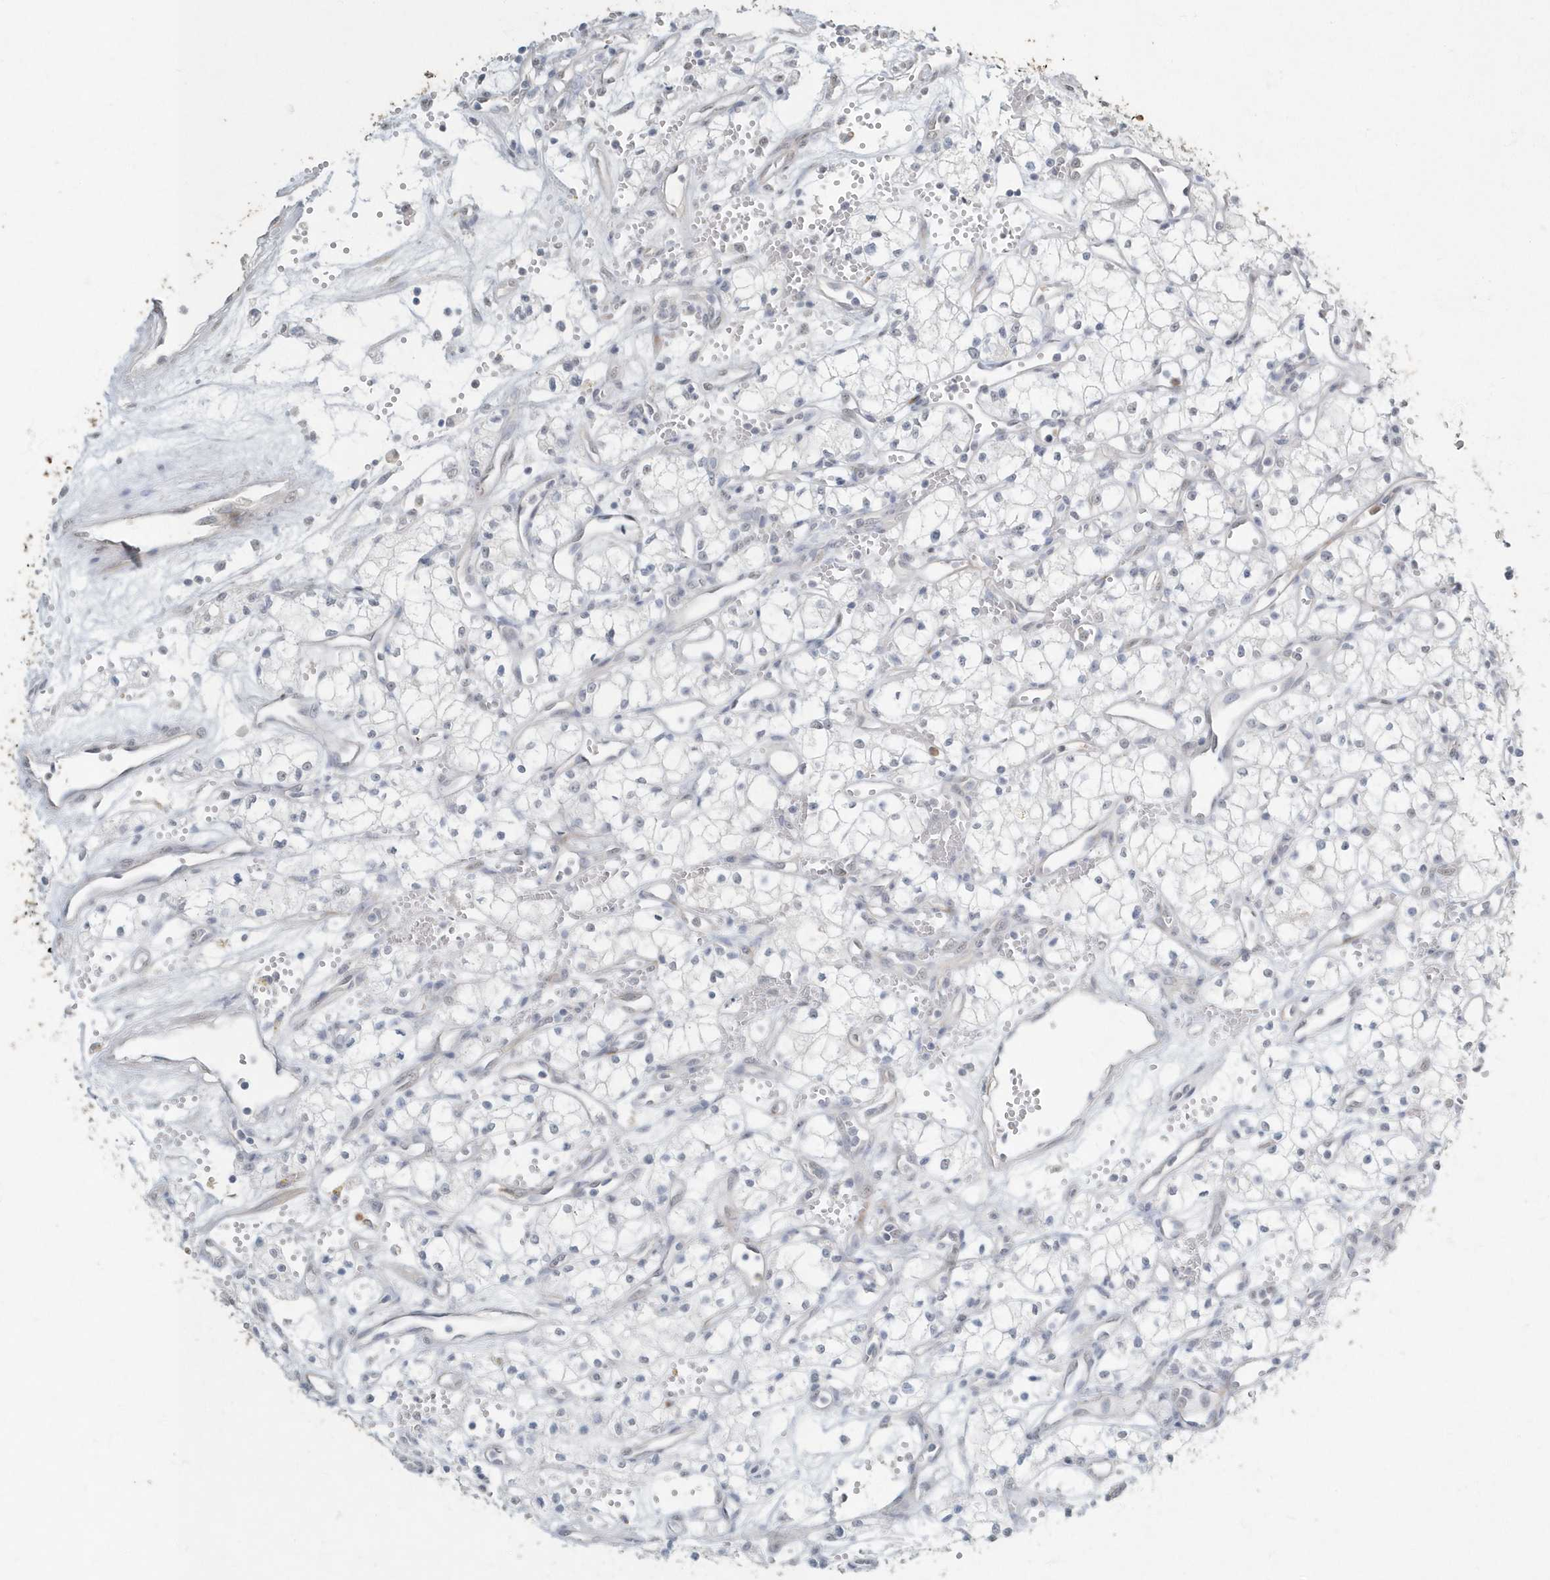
{"staining": {"intensity": "negative", "quantity": "none", "location": "none"}, "tissue": "renal cancer", "cell_type": "Tumor cells", "image_type": "cancer", "snomed": [{"axis": "morphology", "description": "Adenocarcinoma, NOS"}, {"axis": "topography", "description": "Kidney"}], "caption": "High magnification brightfield microscopy of renal cancer stained with DAB (brown) and counterstained with hematoxylin (blue): tumor cells show no significant expression.", "gene": "MYOT", "patient": {"sex": "male", "age": 59}}